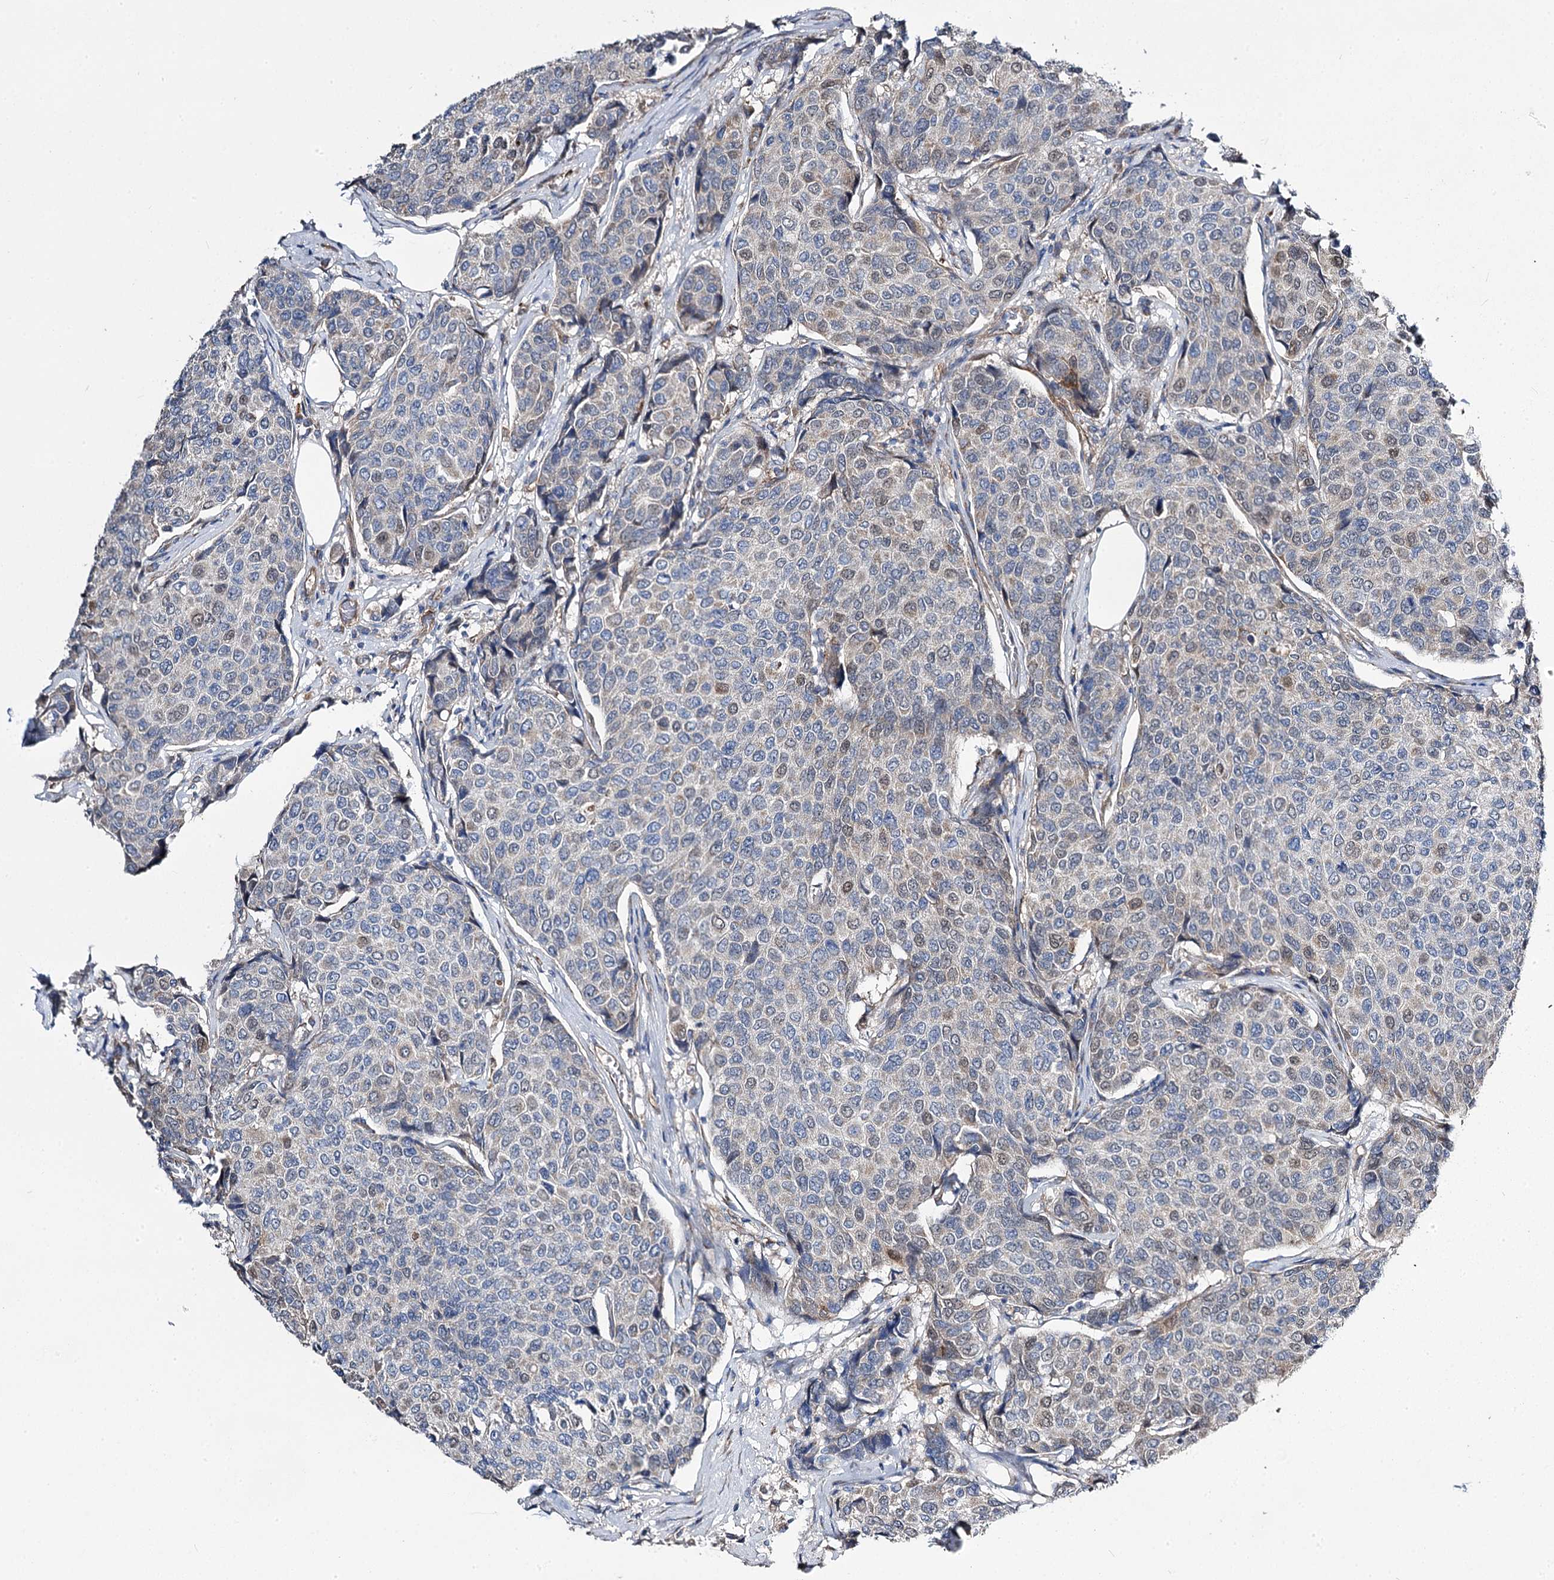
{"staining": {"intensity": "weak", "quantity": "<25%", "location": "cytoplasmic/membranous"}, "tissue": "breast cancer", "cell_type": "Tumor cells", "image_type": "cancer", "snomed": [{"axis": "morphology", "description": "Duct carcinoma"}, {"axis": "topography", "description": "Breast"}], "caption": "Breast cancer (infiltrating ductal carcinoma) was stained to show a protein in brown. There is no significant expression in tumor cells. (DAB (3,3'-diaminobenzidine) IHC, high magnification).", "gene": "RMDN2", "patient": {"sex": "female", "age": 55}}